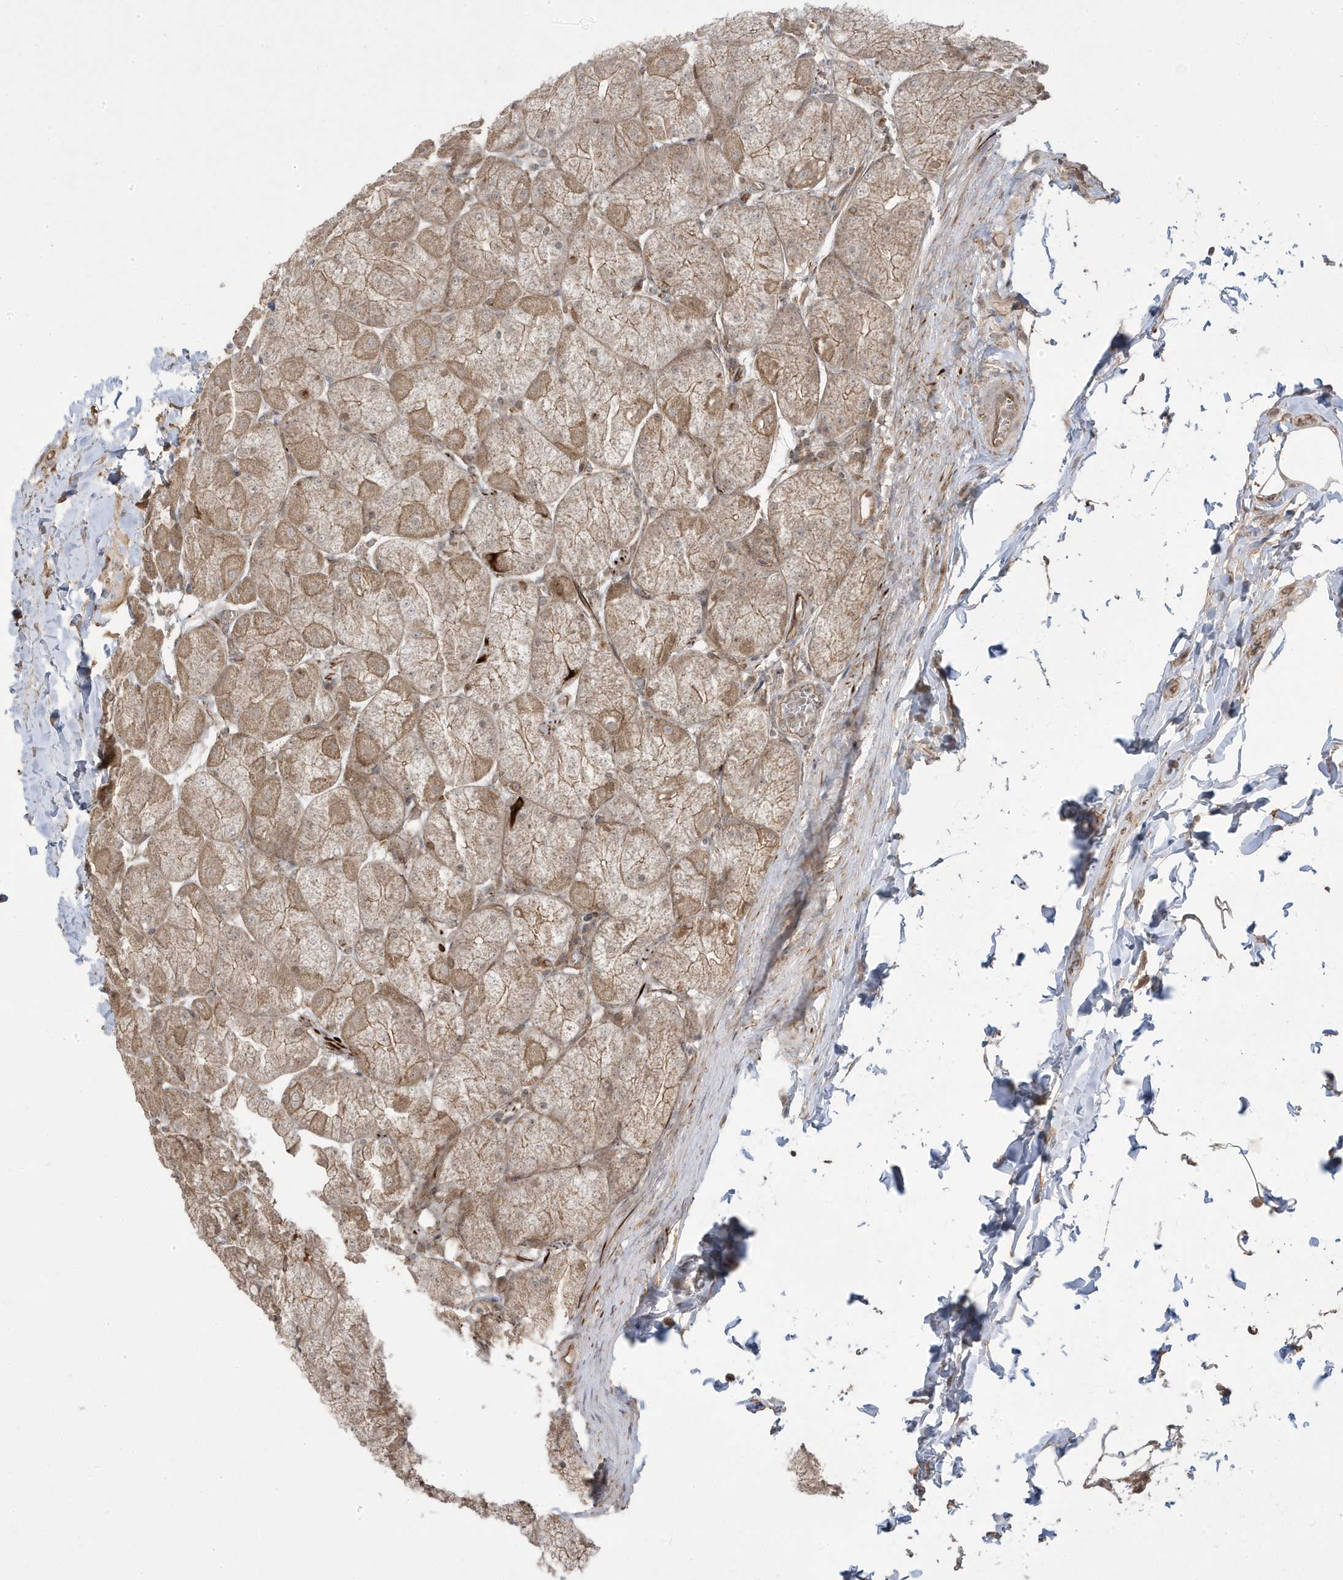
{"staining": {"intensity": "moderate", "quantity": ">75%", "location": "cytoplasmic/membranous"}, "tissue": "stomach", "cell_type": "Glandular cells", "image_type": "normal", "snomed": [{"axis": "morphology", "description": "Normal tissue, NOS"}, {"axis": "topography", "description": "Stomach, upper"}], "caption": "Unremarkable stomach exhibits moderate cytoplasmic/membranous expression in about >75% of glandular cells (Stains: DAB (3,3'-diaminobenzidine) in brown, nuclei in blue, Microscopy: brightfield microscopy at high magnification)..", "gene": "DNAJC12", "patient": {"sex": "female", "age": 56}}